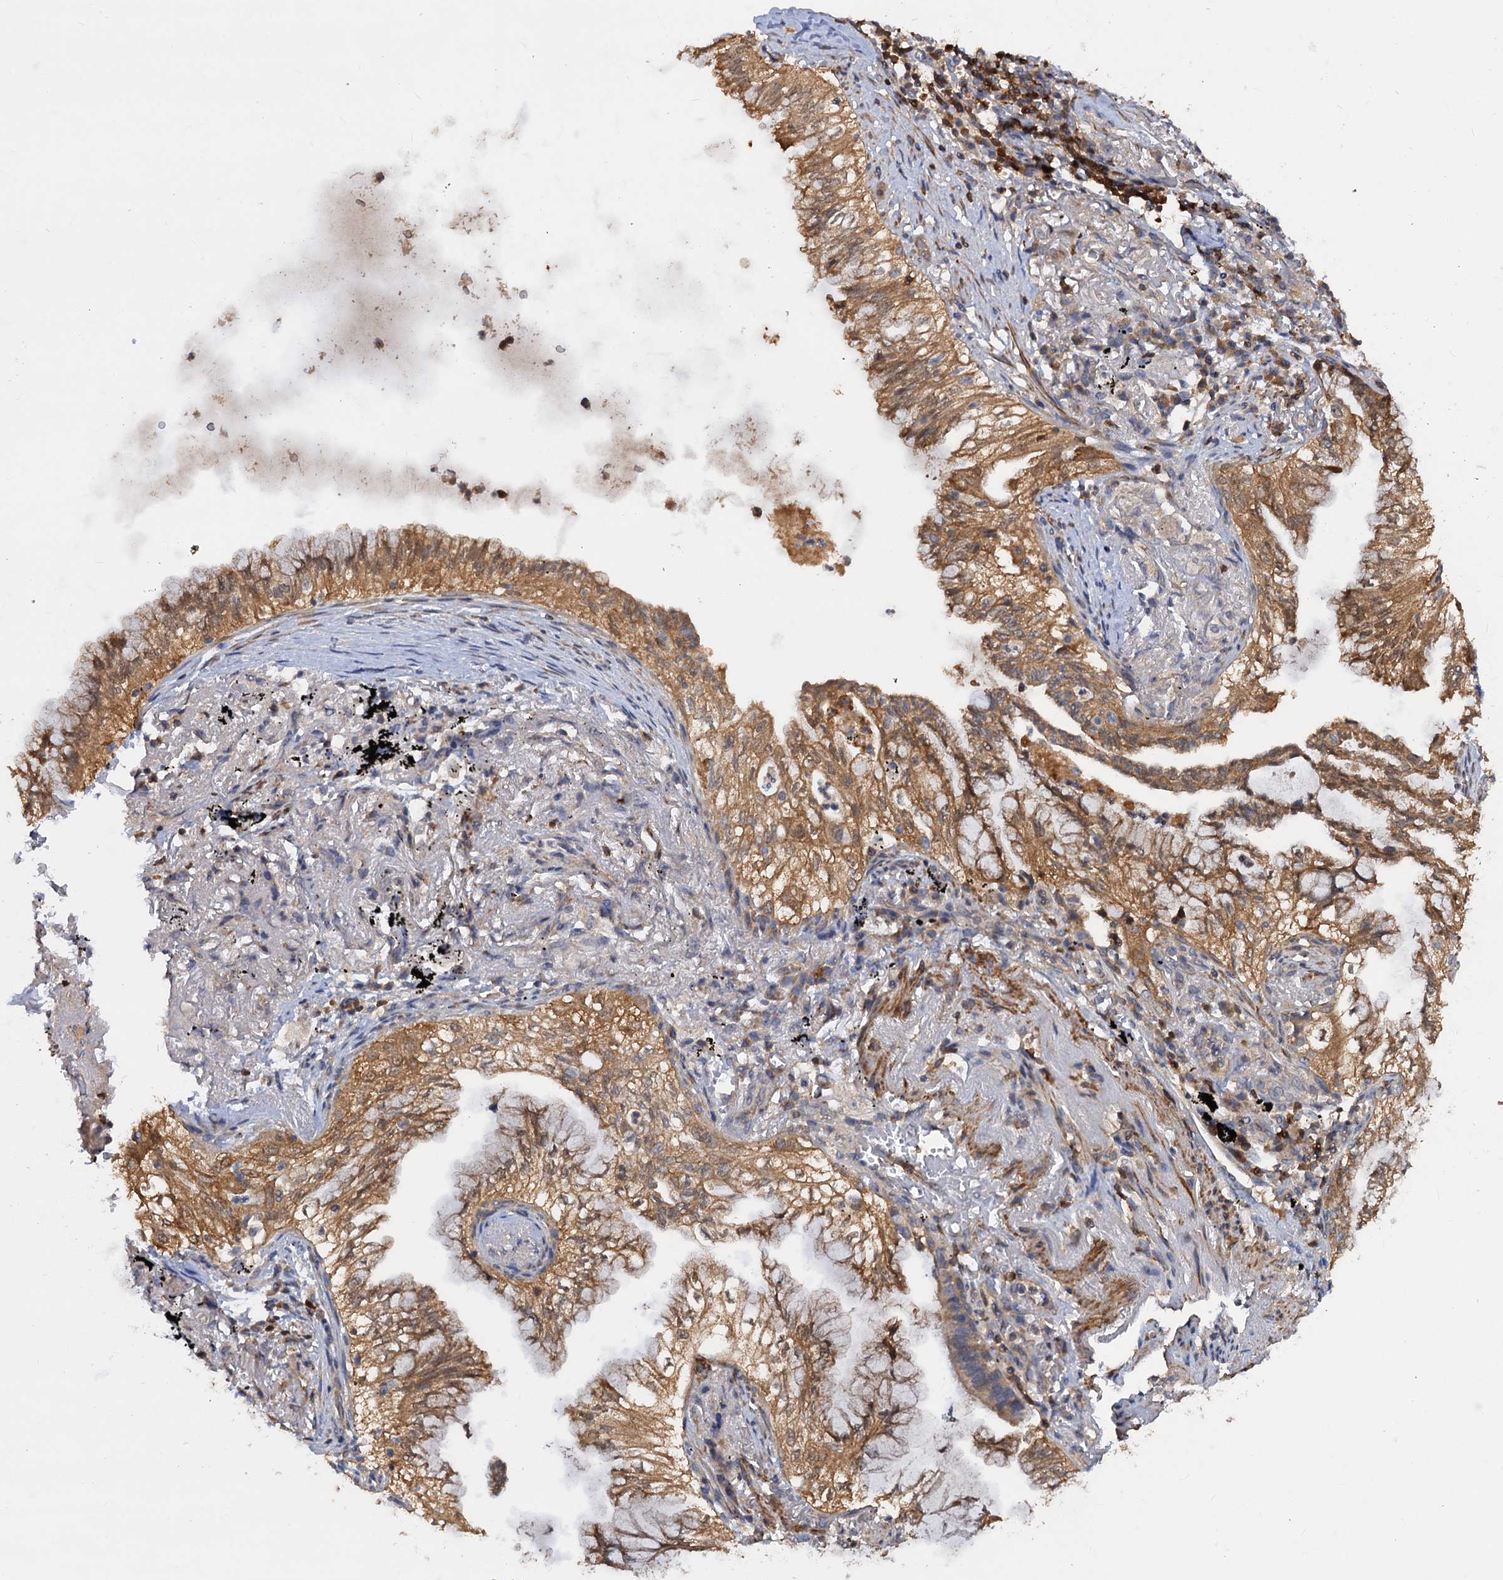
{"staining": {"intensity": "moderate", "quantity": ">75%", "location": "cytoplasmic/membranous"}, "tissue": "lung cancer", "cell_type": "Tumor cells", "image_type": "cancer", "snomed": [{"axis": "morphology", "description": "Adenocarcinoma, NOS"}, {"axis": "topography", "description": "Lung"}], "caption": "A photomicrograph showing moderate cytoplasmic/membranous expression in about >75% of tumor cells in lung cancer (adenocarcinoma), as visualized by brown immunohistochemical staining.", "gene": "DGKA", "patient": {"sex": "female", "age": 70}}